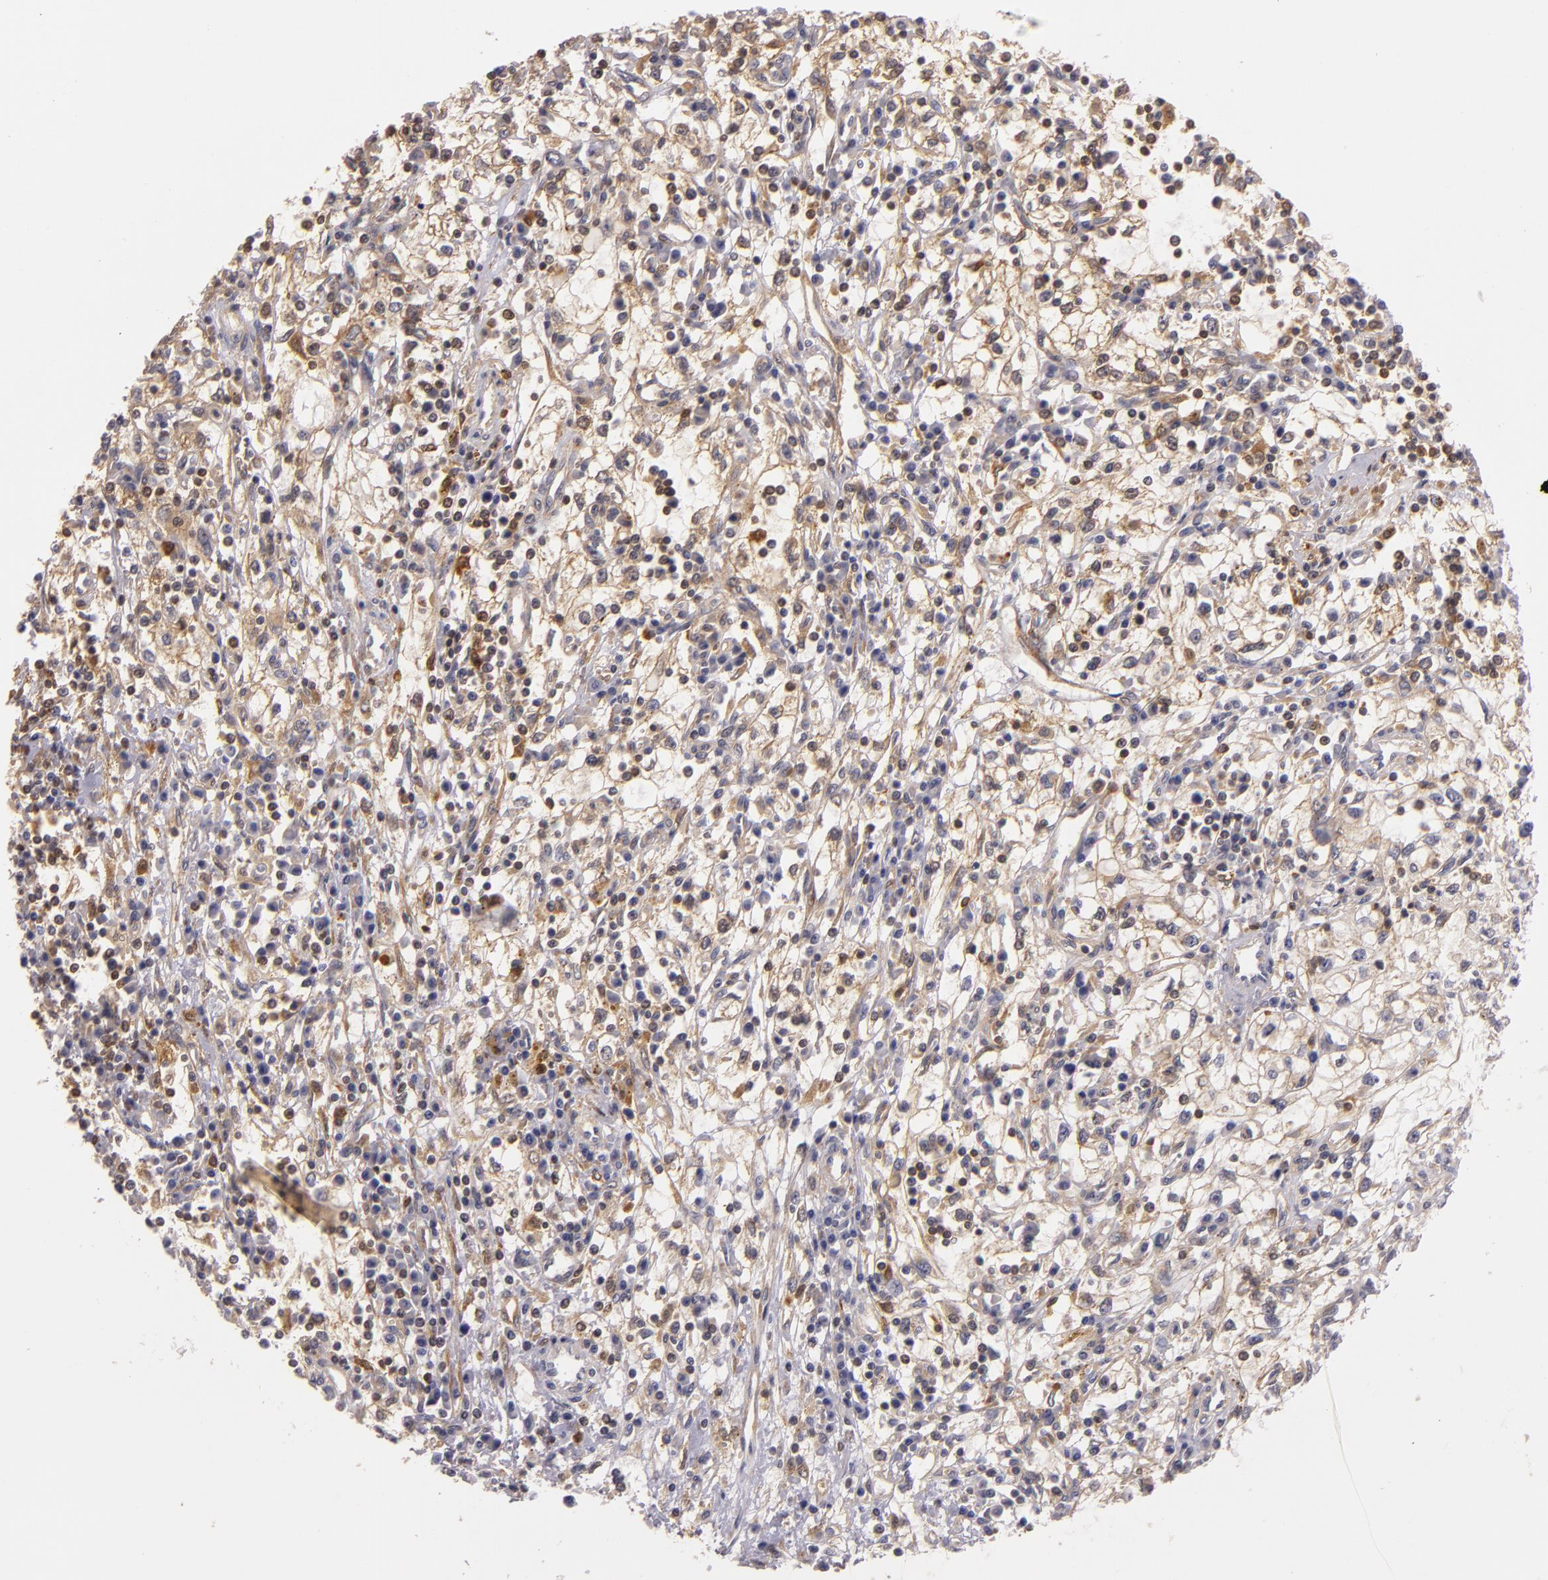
{"staining": {"intensity": "moderate", "quantity": ">75%", "location": "cytoplasmic/membranous"}, "tissue": "renal cancer", "cell_type": "Tumor cells", "image_type": "cancer", "snomed": [{"axis": "morphology", "description": "Adenocarcinoma, NOS"}, {"axis": "topography", "description": "Kidney"}], "caption": "Adenocarcinoma (renal) stained with a brown dye displays moderate cytoplasmic/membranous positive expression in approximately >75% of tumor cells.", "gene": "TOM1", "patient": {"sex": "male", "age": 82}}